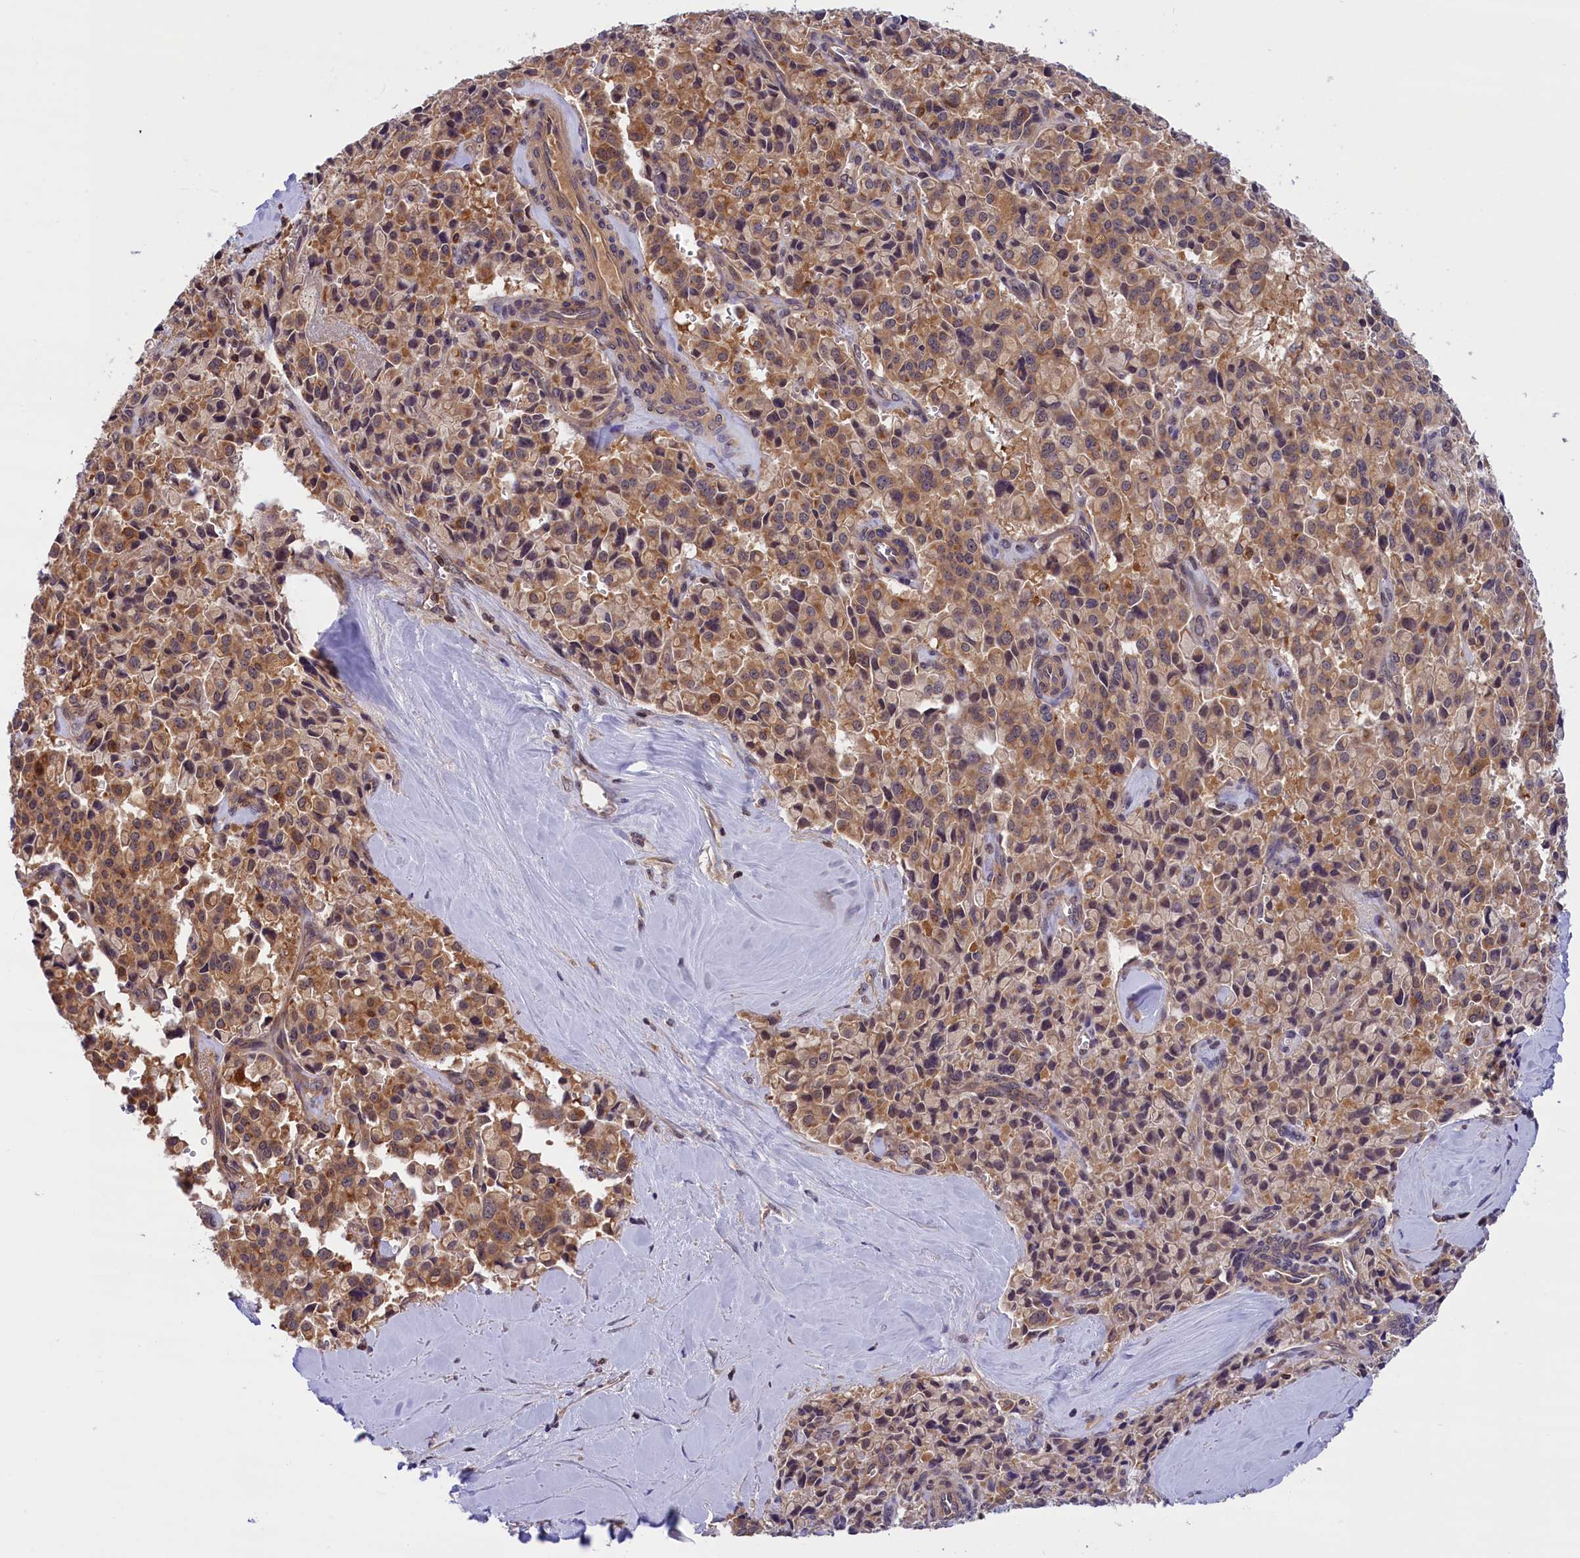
{"staining": {"intensity": "moderate", "quantity": ">75%", "location": "cytoplasmic/membranous"}, "tissue": "pancreatic cancer", "cell_type": "Tumor cells", "image_type": "cancer", "snomed": [{"axis": "morphology", "description": "Adenocarcinoma, NOS"}, {"axis": "topography", "description": "Pancreas"}], "caption": "A high-resolution photomicrograph shows immunohistochemistry (IHC) staining of adenocarcinoma (pancreatic), which demonstrates moderate cytoplasmic/membranous positivity in approximately >75% of tumor cells.", "gene": "TBCB", "patient": {"sex": "male", "age": 65}}